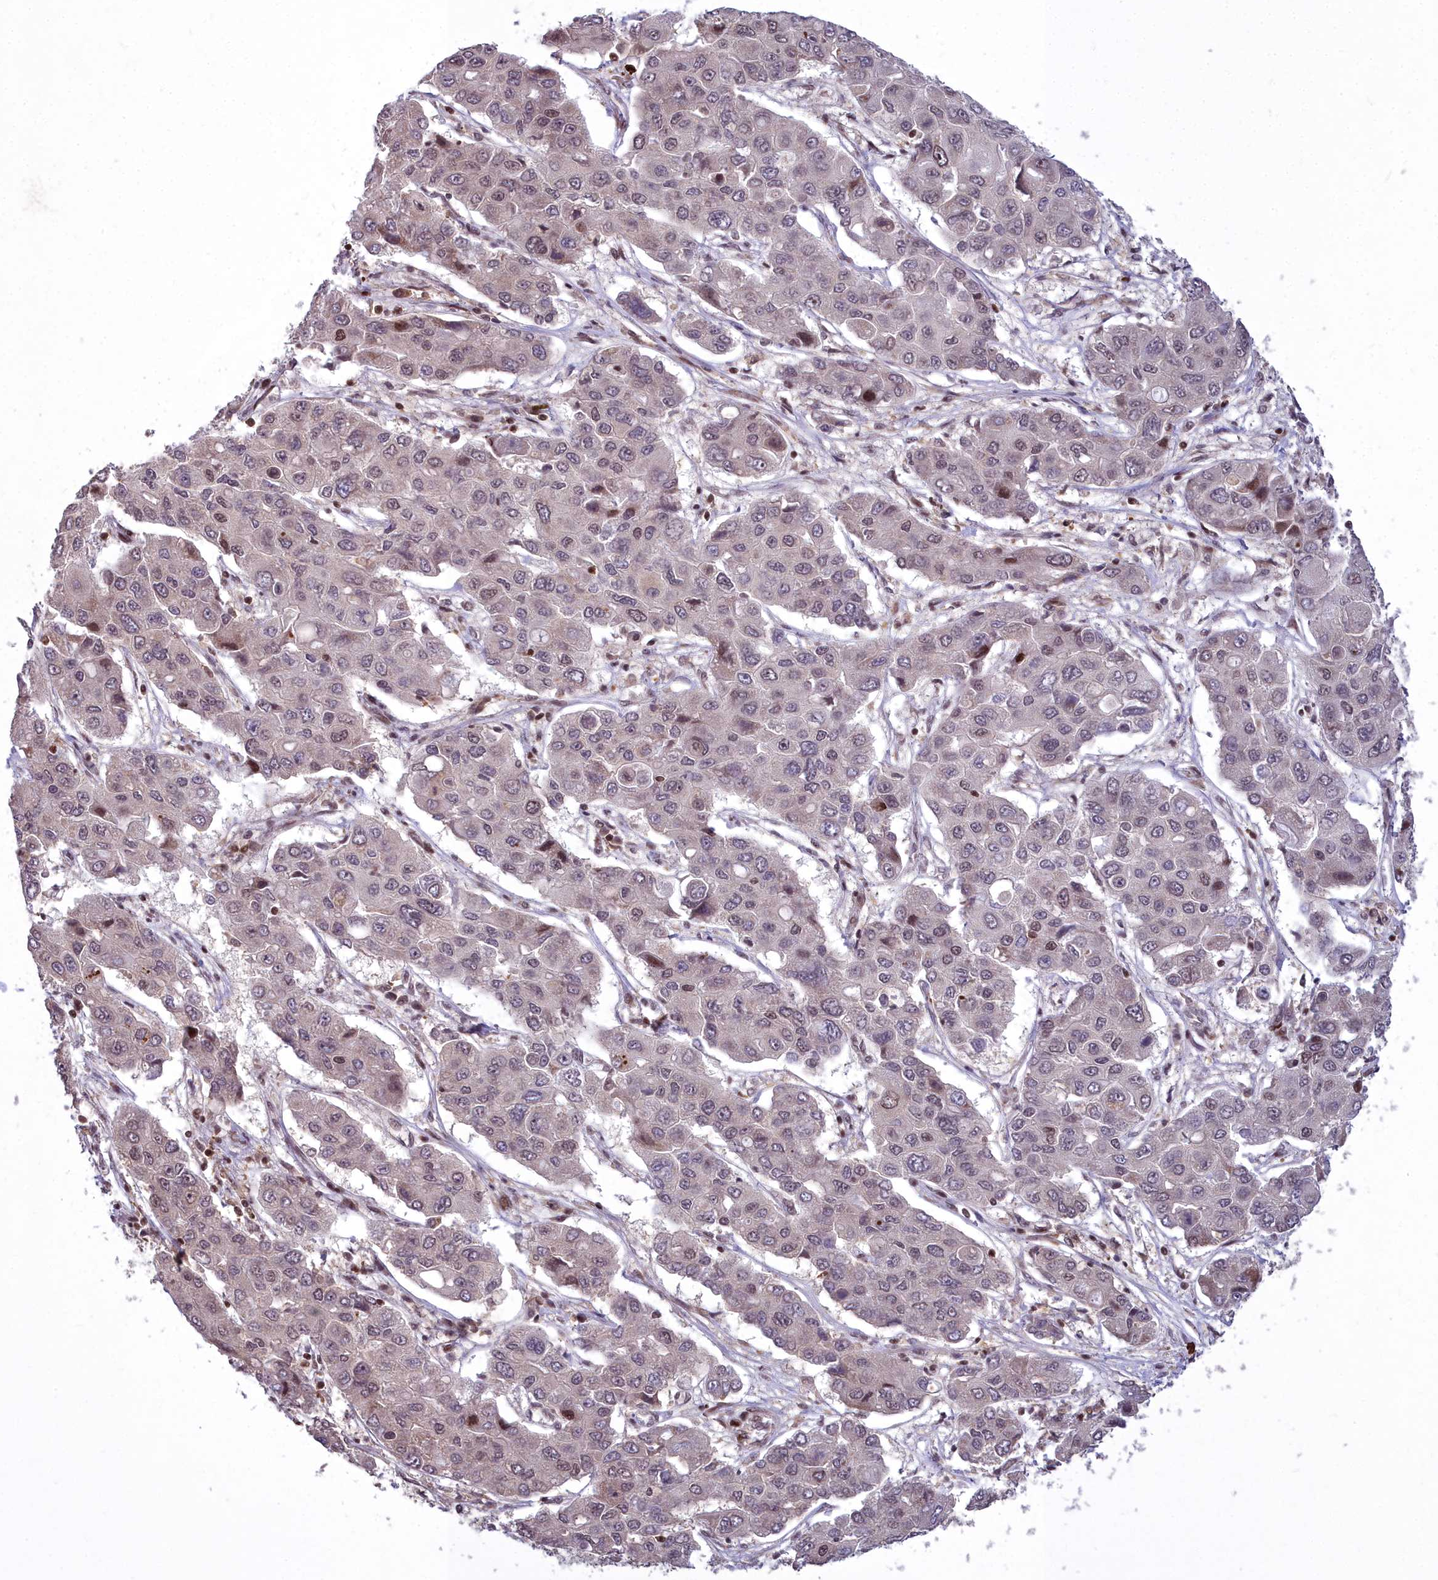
{"staining": {"intensity": "moderate", "quantity": "<25%", "location": "nuclear"}, "tissue": "liver cancer", "cell_type": "Tumor cells", "image_type": "cancer", "snomed": [{"axis": "morphology", "description": "Cholangiocarcinoma"}, {"axis": "topography", "description": "Liver"}], "caption": "Immunohistochemical staining of human cholangiocarcinoma (liver) reveals low levels of moderate nuclear staining in approximately <25% of tumor cells.", "gene": "GMEB1", "patient": {"sex": "male", "age": 67}}